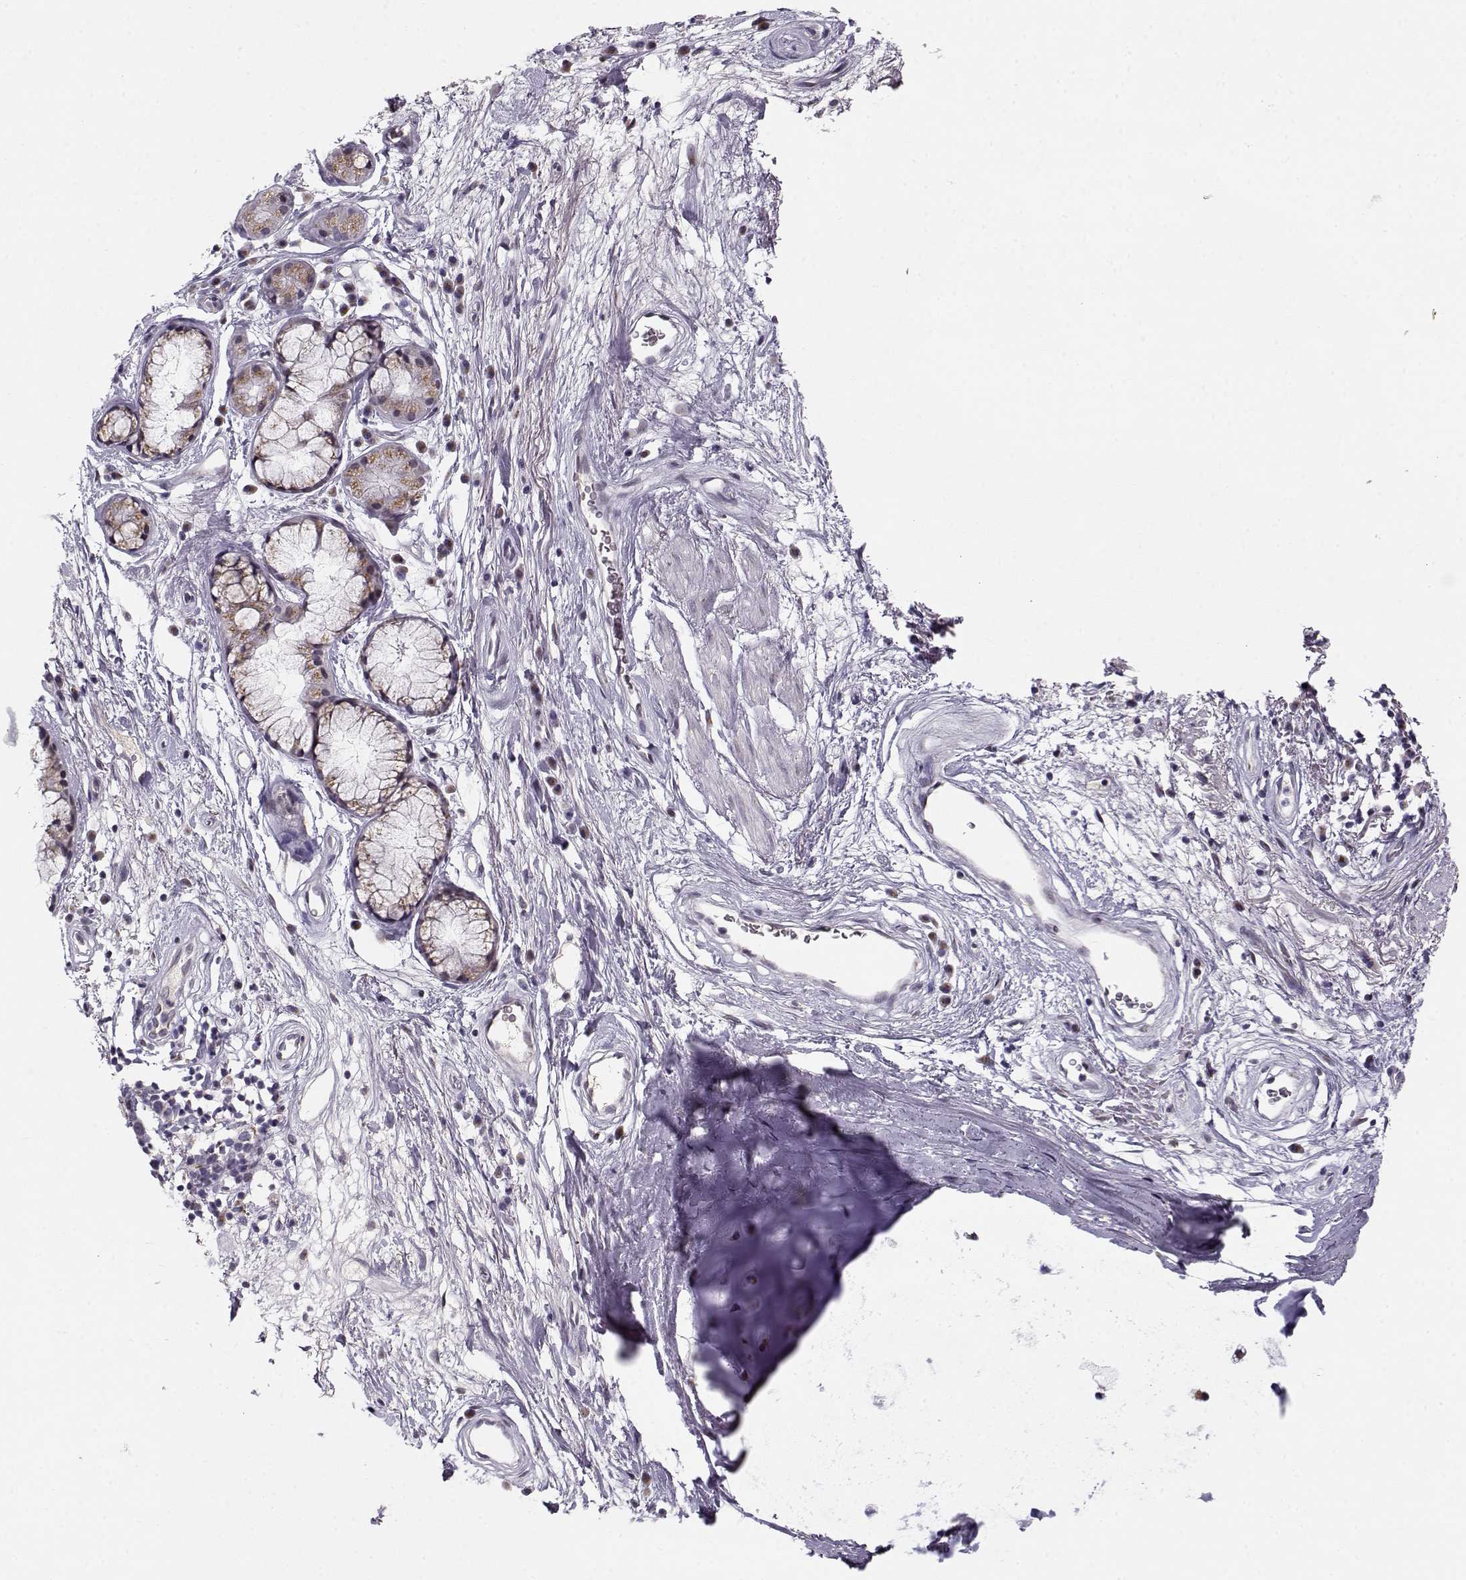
{"staining": {"intensity": "weak", "quantity": ">75%", "location": "cytoplasmic/membranous"}, "tissue": "bronchus", "cell_type": "Respiratory epithelial cells", "image_type": "normal", "snomed": [{"axis": "morphology", "description": "Normal tissue, NOS"}, {"axis": "topography", "description": "Cartilage tissue"}, {"axis": "topography", "description": "Bronchus"}], "caption": "Protein staining by IHC demonstrates weak cytoplasmic/membranous positivity in about >75% of respiratory epithelial cells in normal bronchus.", "gene": "SLC4A5", "patient": {"sex": "male", "age": 58}}